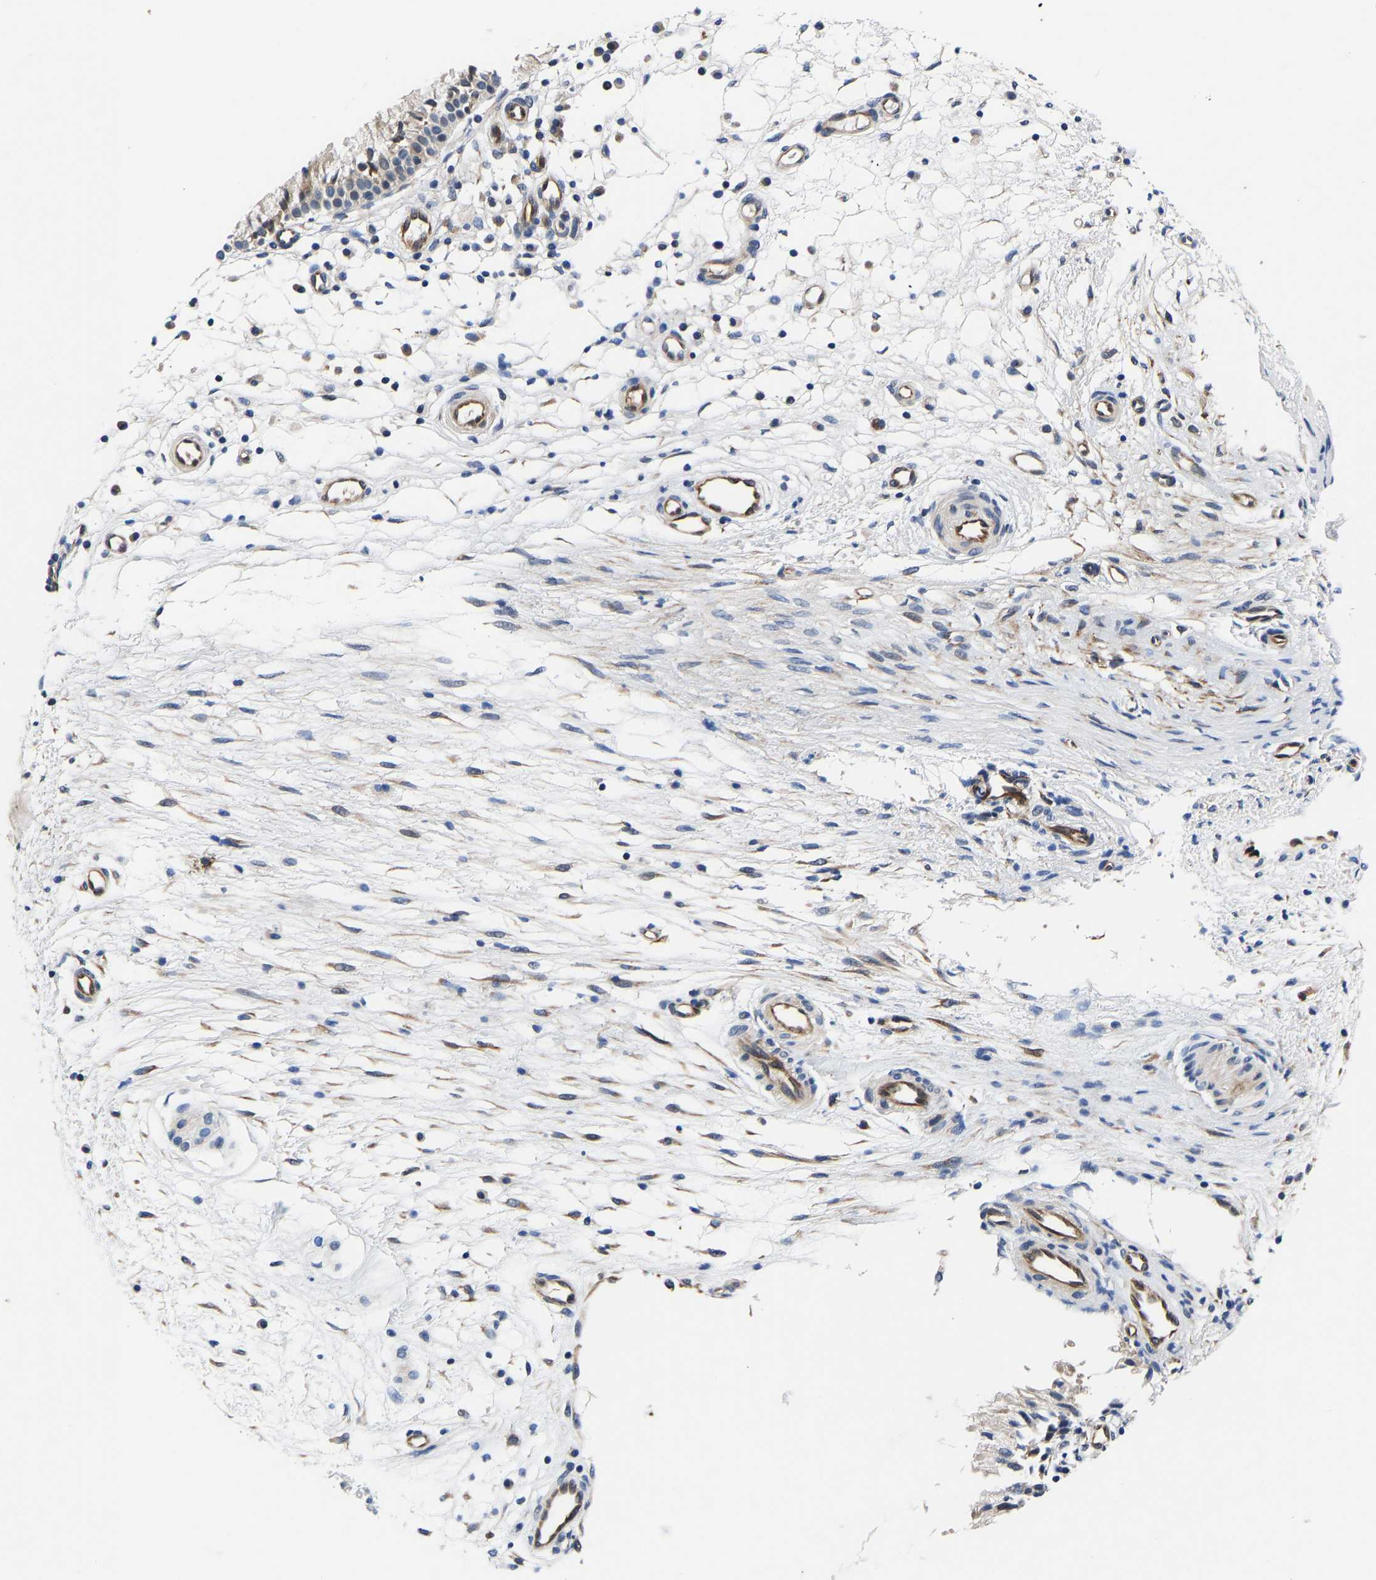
{"staining": {"intensity": "moderate", "quantity": "25%-75%", "location": "cytoplasmic/membranous"}, "tissue": "nasopharynx", "cell_type": "Respiratory epithelial cells", "image_type": "normal", "snomed": [{"axis": "morphology", "description": "Normal tissue, NOS"}, {"axis": "topography", "description": "Nasopharynx"}], "caption": "IHC micrograph of unremarkable human nasopharynx stained for a protein (brown), which shows medium levels of moderate cytoplasmic/membranous expression in about 25%-75% of respiratory epithelial cells.", "gene": "FRRS1", "patient": {"sex": "male", "age": 21}}